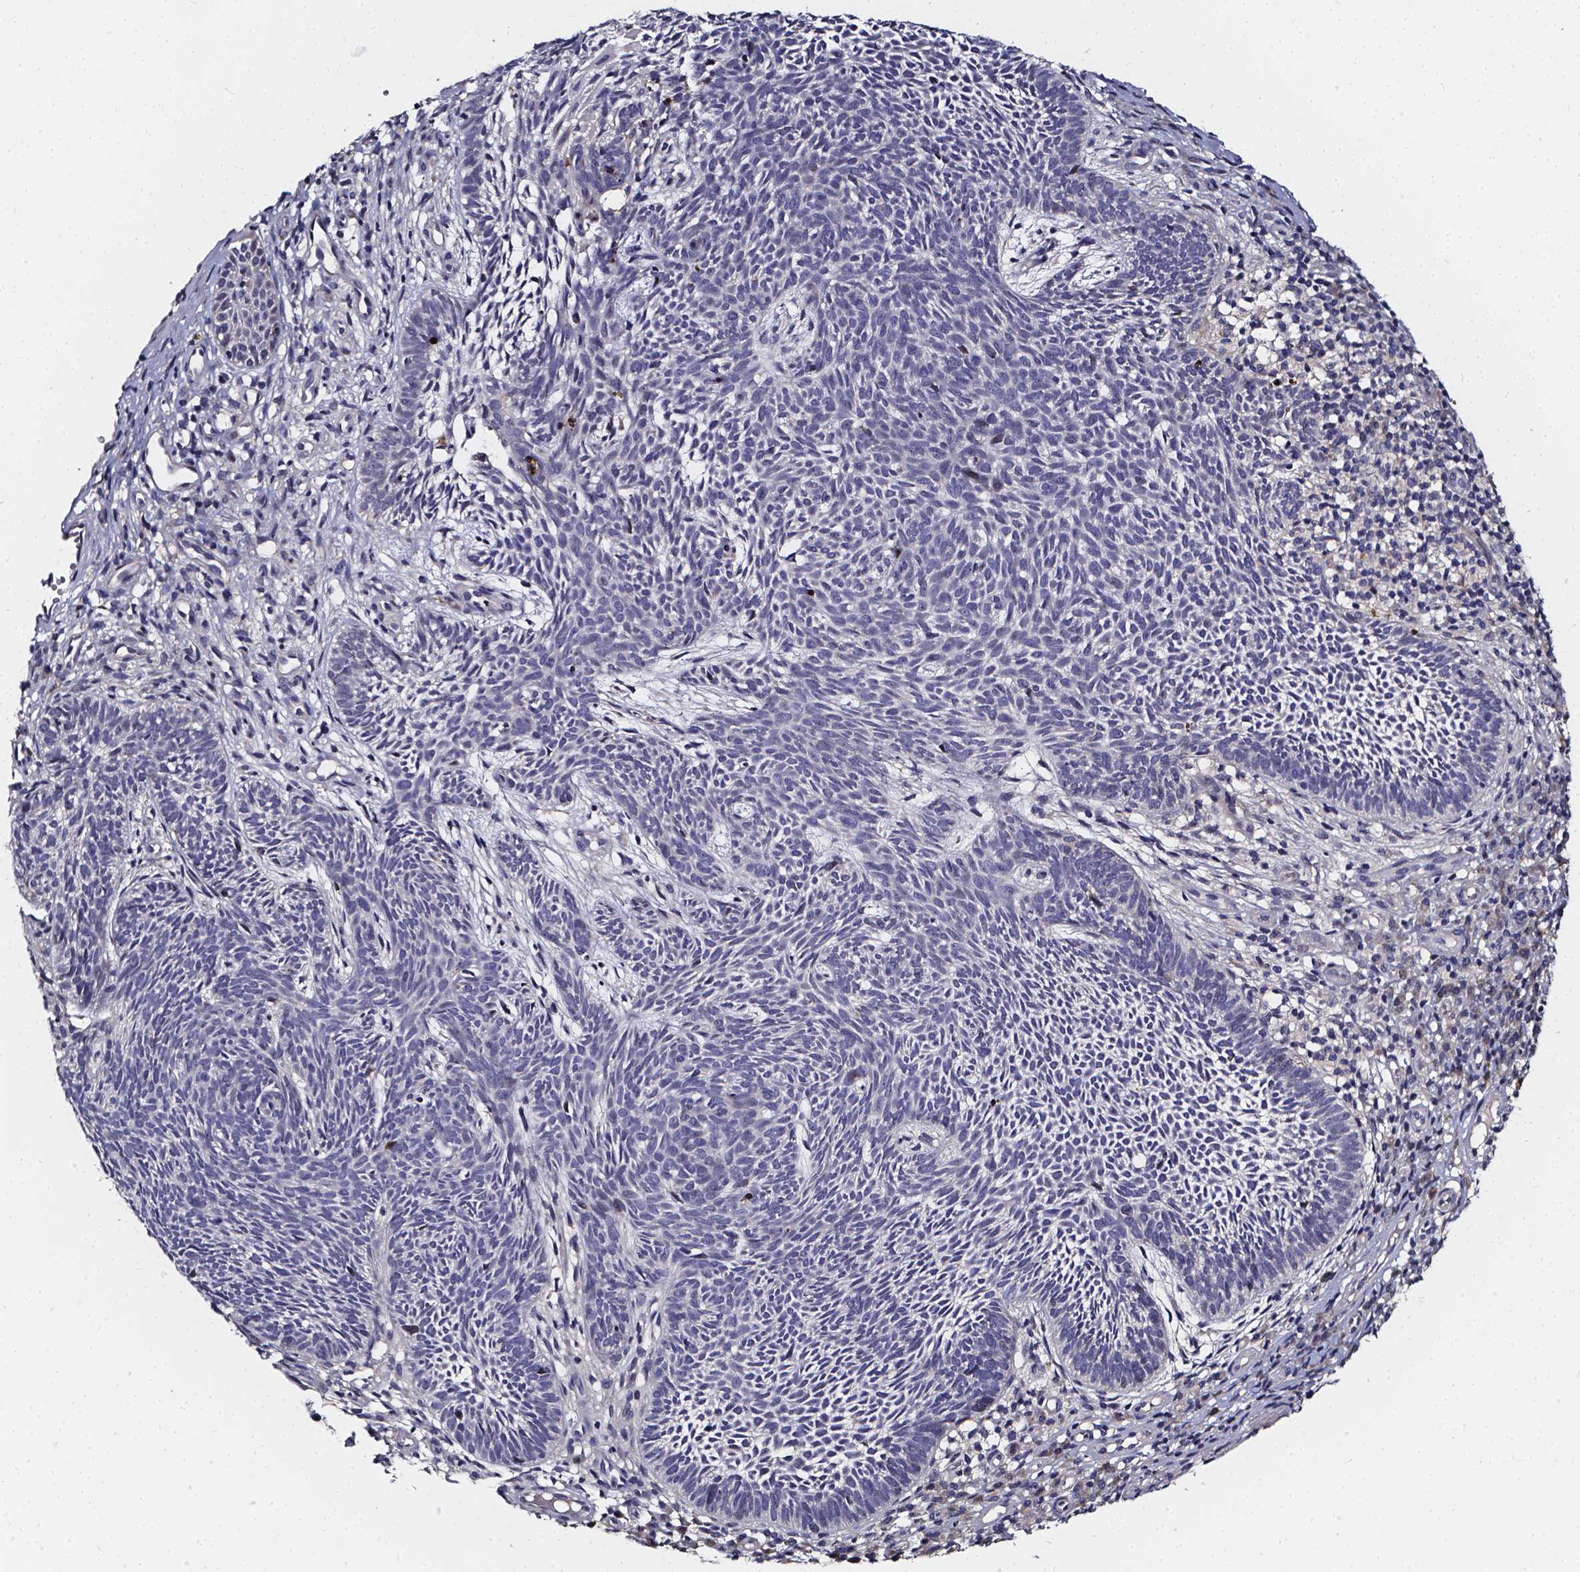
{"staining": {"intensity": "negative", "quantity": "none", "location": "none"}, "tissue": "skin cancer", "cell_type": "Tumor cells", "image_type": "cancer", "snomed": [{"axis": "morphology", "description": "Basal cell carcinoma"}, {"axis": "topography", "description": "Skin"}], "caption": "Immunohistochemistry image of neoplastic tissue: human basal cell carcinoma (skin) stained with DAB (3,3'-diaminobenzidine) demonstrates no significant protein staining in tumor cells. (DAB immunohistochemistry (IHC) with hematoxylin counter stain).", "gene": "SOWAHA", "patient": {"sex": "male", "age": 59}}